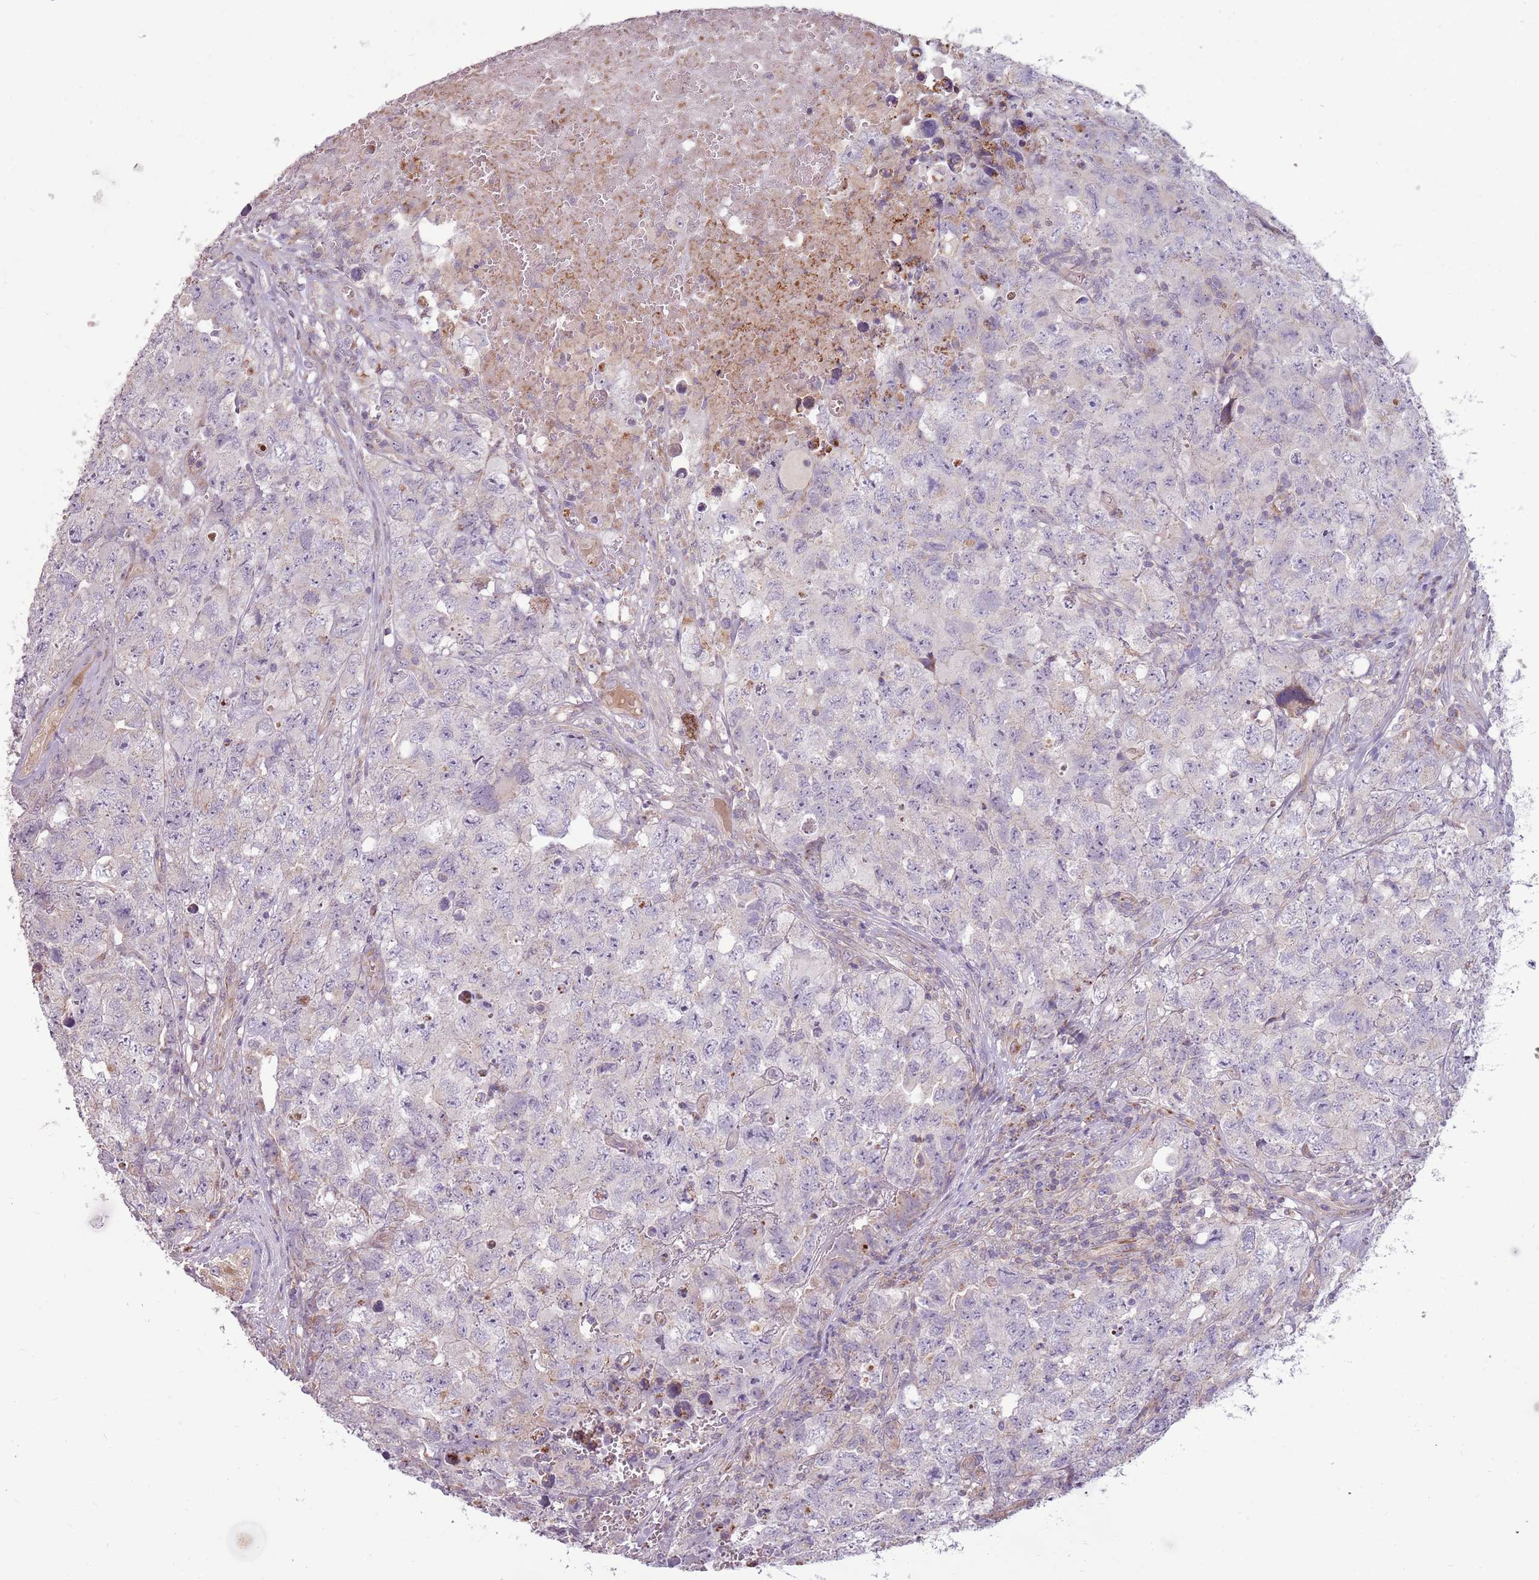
{"staining": {"intensity": "negative", "quantity": "none", "location": "none"}, "tissue": "testis cancer", "cell_type": "Tumor cells", "image_type": "cancer", "snomed": [{"axis": "morphology", "description": "Carcinoma, Embryonal, NOS"}, {"axis": "topography", "description": "Testis"}], "caption": "Tumor cells show no significant expression in testis embryonal carcinoma. Brightfield microscopy of IHC stained with DAB (brown) and hematoxylin (blue), captured at high magnification.", "gene": "ZNF530", "patient": {"sex": "male", "age": 31}}